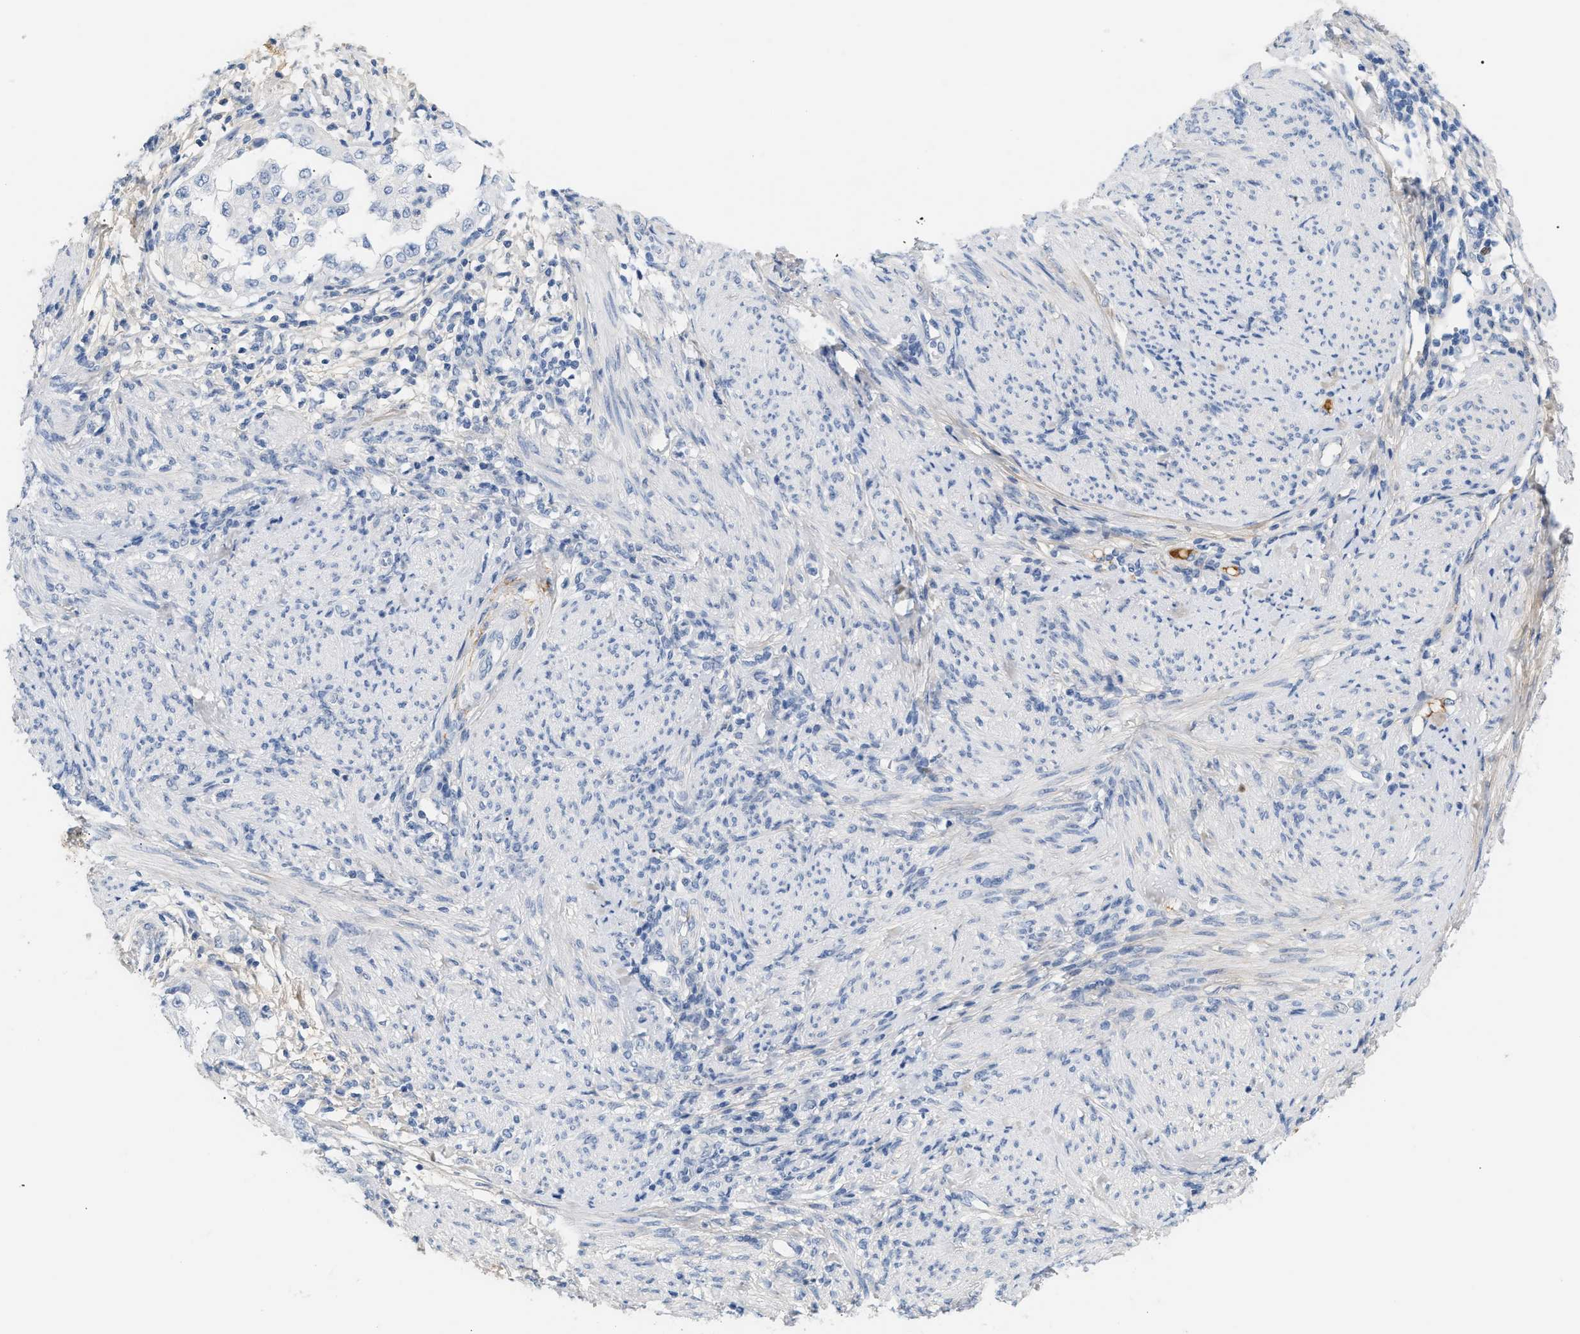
{"staining": {"intensity": "negative", "quantity": "none", "location": "none"}, "tissue": "endometrial cancer", "cell_type": "Tumor cells", "image_type": "cancer", "snomed": [{"axis": "morphology", "description": "Adenocarcinoma, NOS"}, {"axis": "topography", "description": "Endometrium"}], "caption": "High power microscopy micrograph of an IHC histopathology image of adenocarcinoma (endometrial), revealing no significant expression in tumor cells. (DAB immunohistochemistry with hematoxylin counter stain).", "gene": "CFH", "patient": {"sex": "female", "age": 85}}